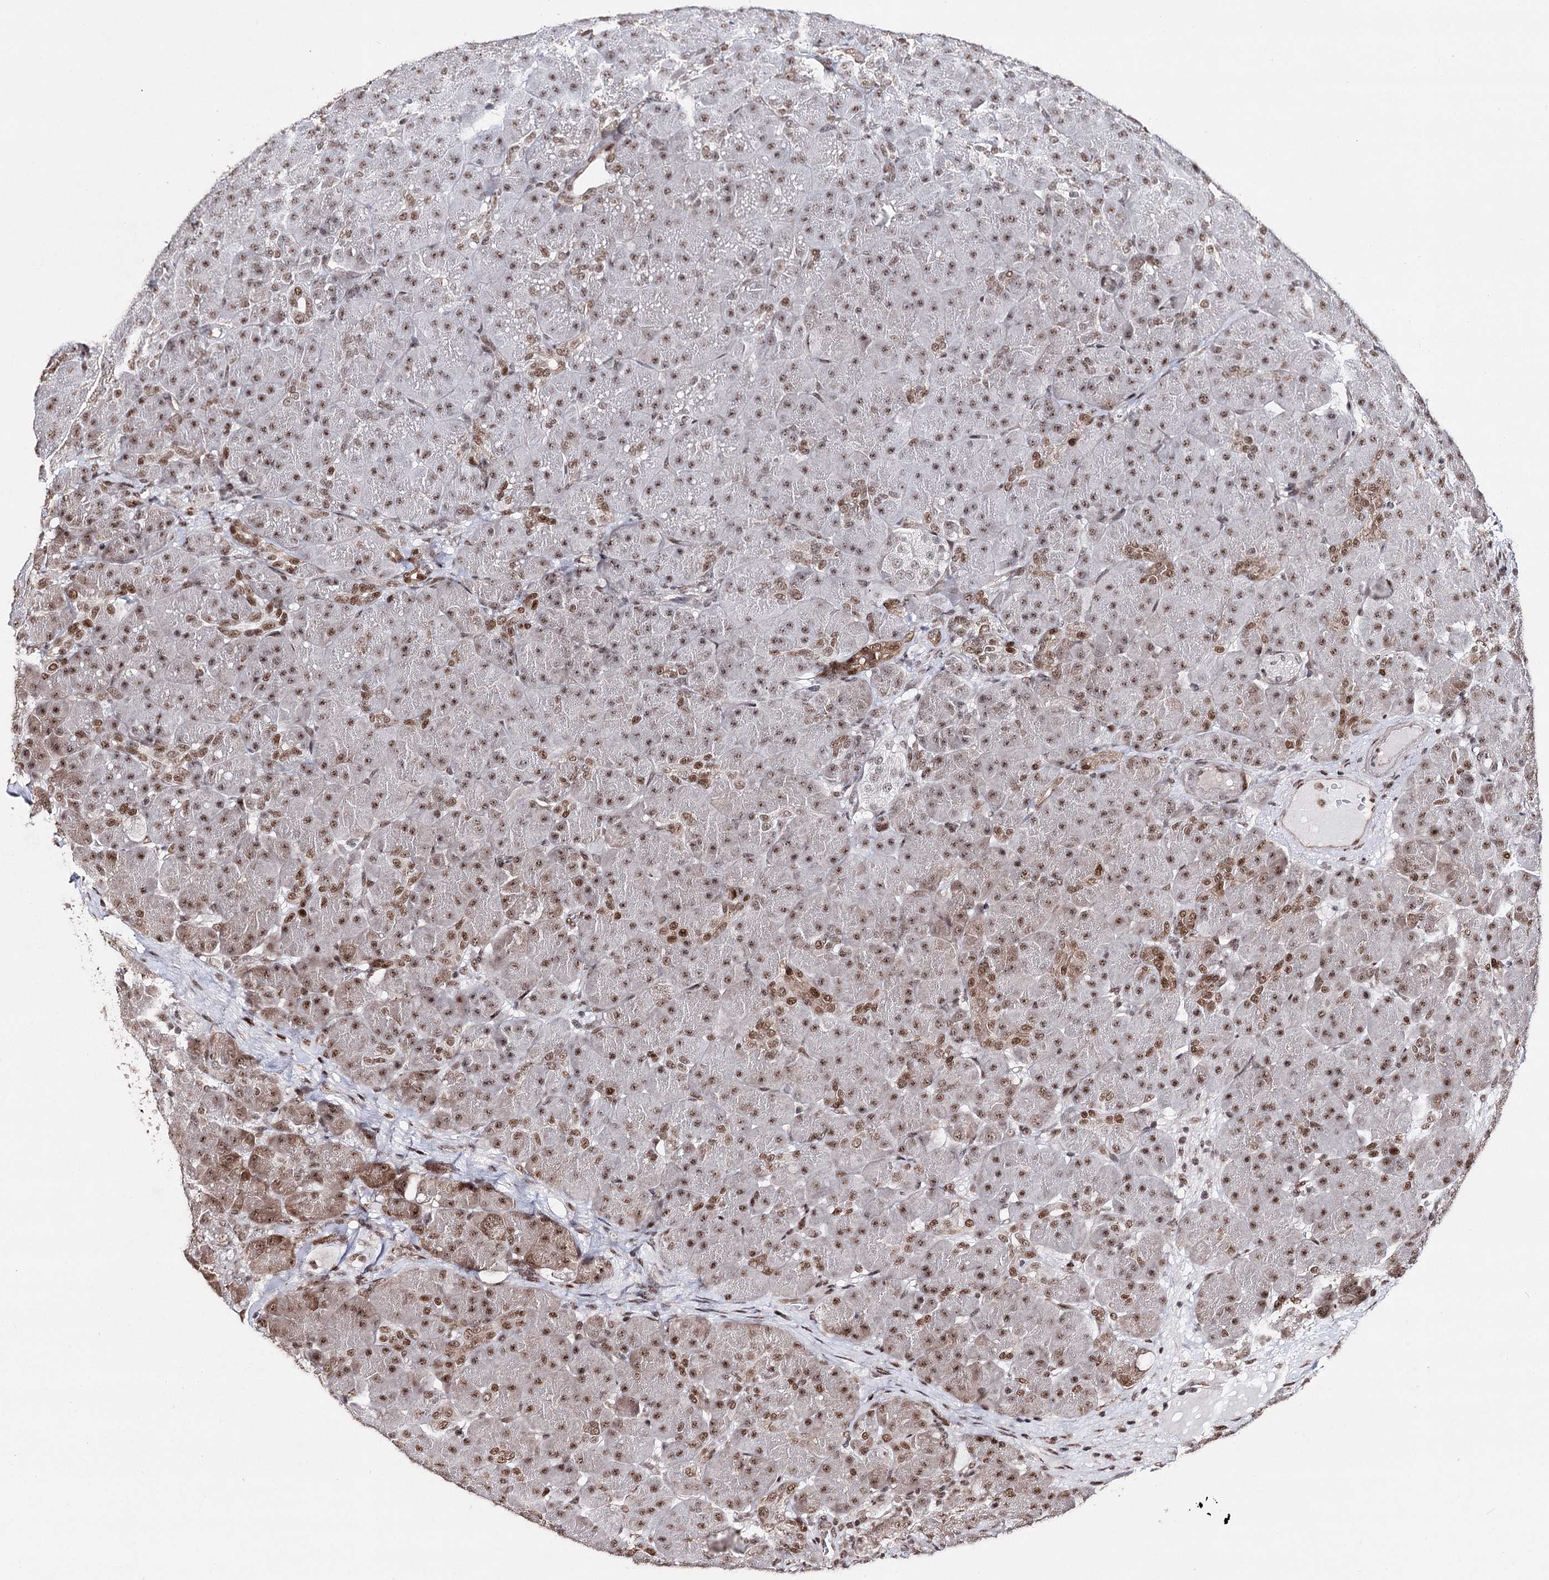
{"staining": {"intensity": "moderate", "quantity": ">75%", "location": "cytoplasmic/membranous,nuclear"}, "tissue": "pancreas", "cell_type": "Exocrine glandular cells", "image_type": "normal", "snomed": [{"axis": "morphology", "description": "Normal tissue, NOS"}, {"axis": "topography", "description": "Pancreas"}], "caption": "Normal pancreas displays moderate cytoplasmic/membranous,nuclear expression in approximately >75% of exocrine glandular cells, visualized by immunohistochemistry. (IHC, brightfield microscopy, high magnification).", "gene": "PDCD4", "patient": {"sex": "male", "age": 66}}